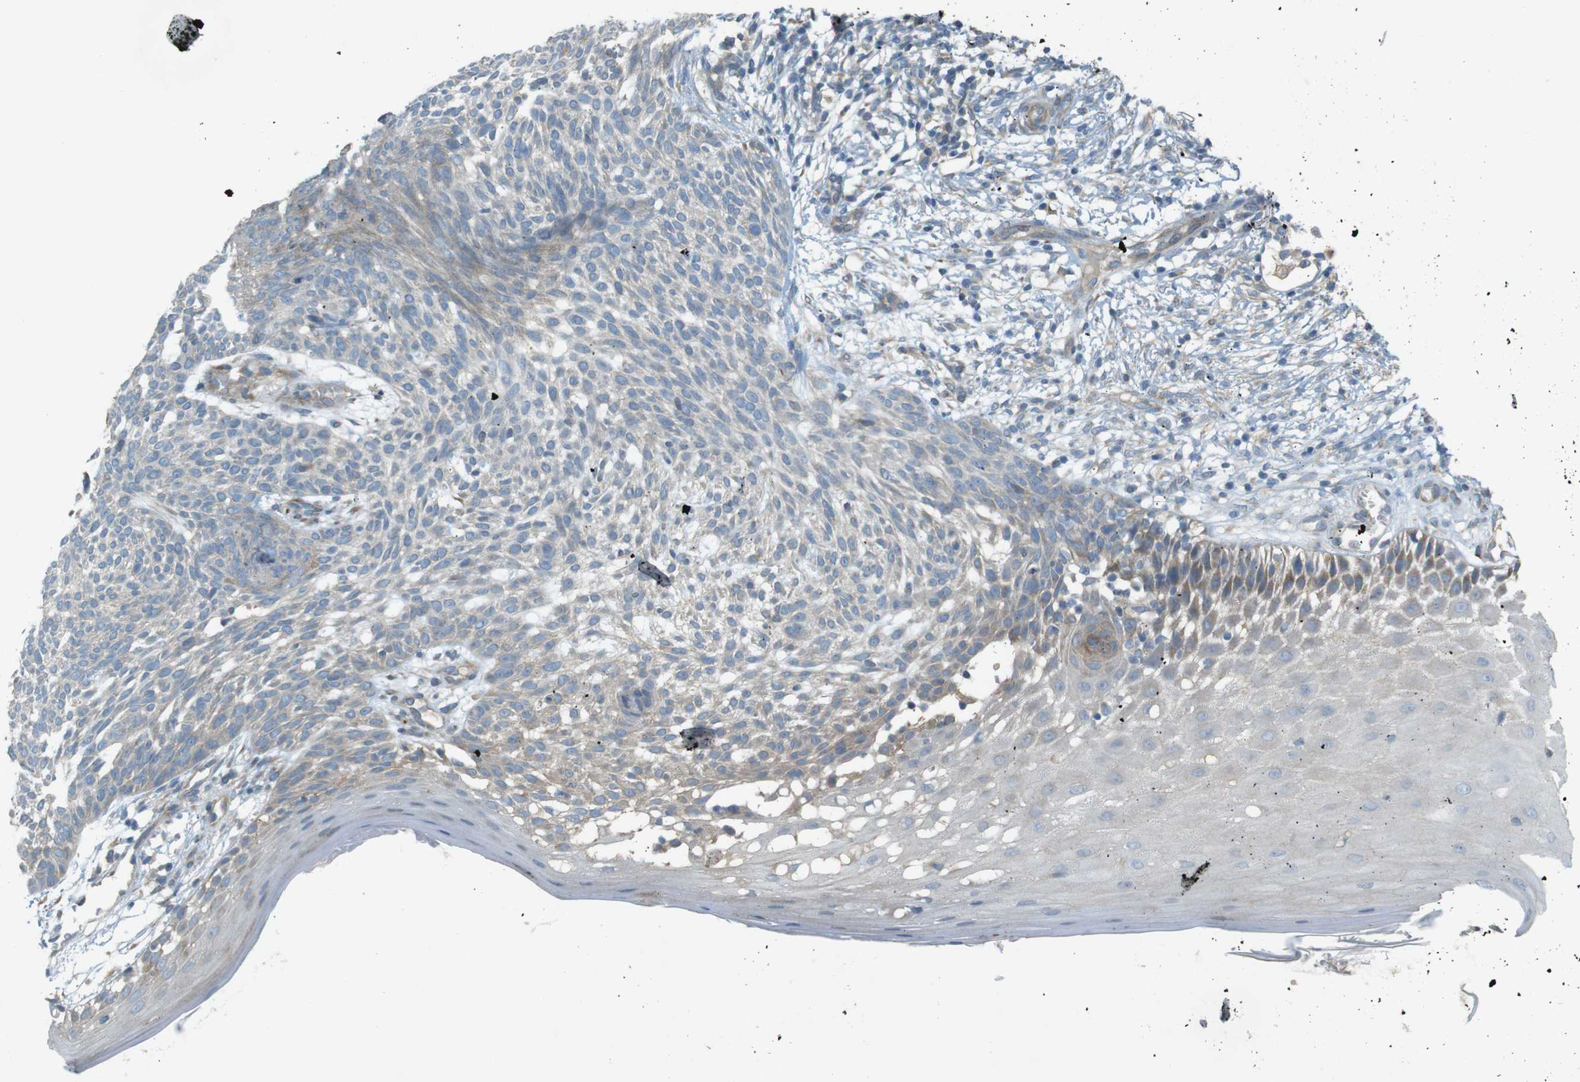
{"staining": {"intensity": "weak", "quantity": "<25%", "location": "cytoplasmic/membranous"}, "tissue": "skin cancer", "cell_type": "Tumor cells", "image_type": "cancer", "snomed": [{"axis": "morphology", "description": "Basal cell carcinoma"}, {"axis": "topography", "description": "Skin"}], "caption": "A high-resolution photomicrograph shows immunohistochemistry staining of skin cancer (basal cell carcinoma), which shows no significant staining in tumor cells.", "gene": "TMEM41B", "patient": {"sex": "female", "age": 59}}